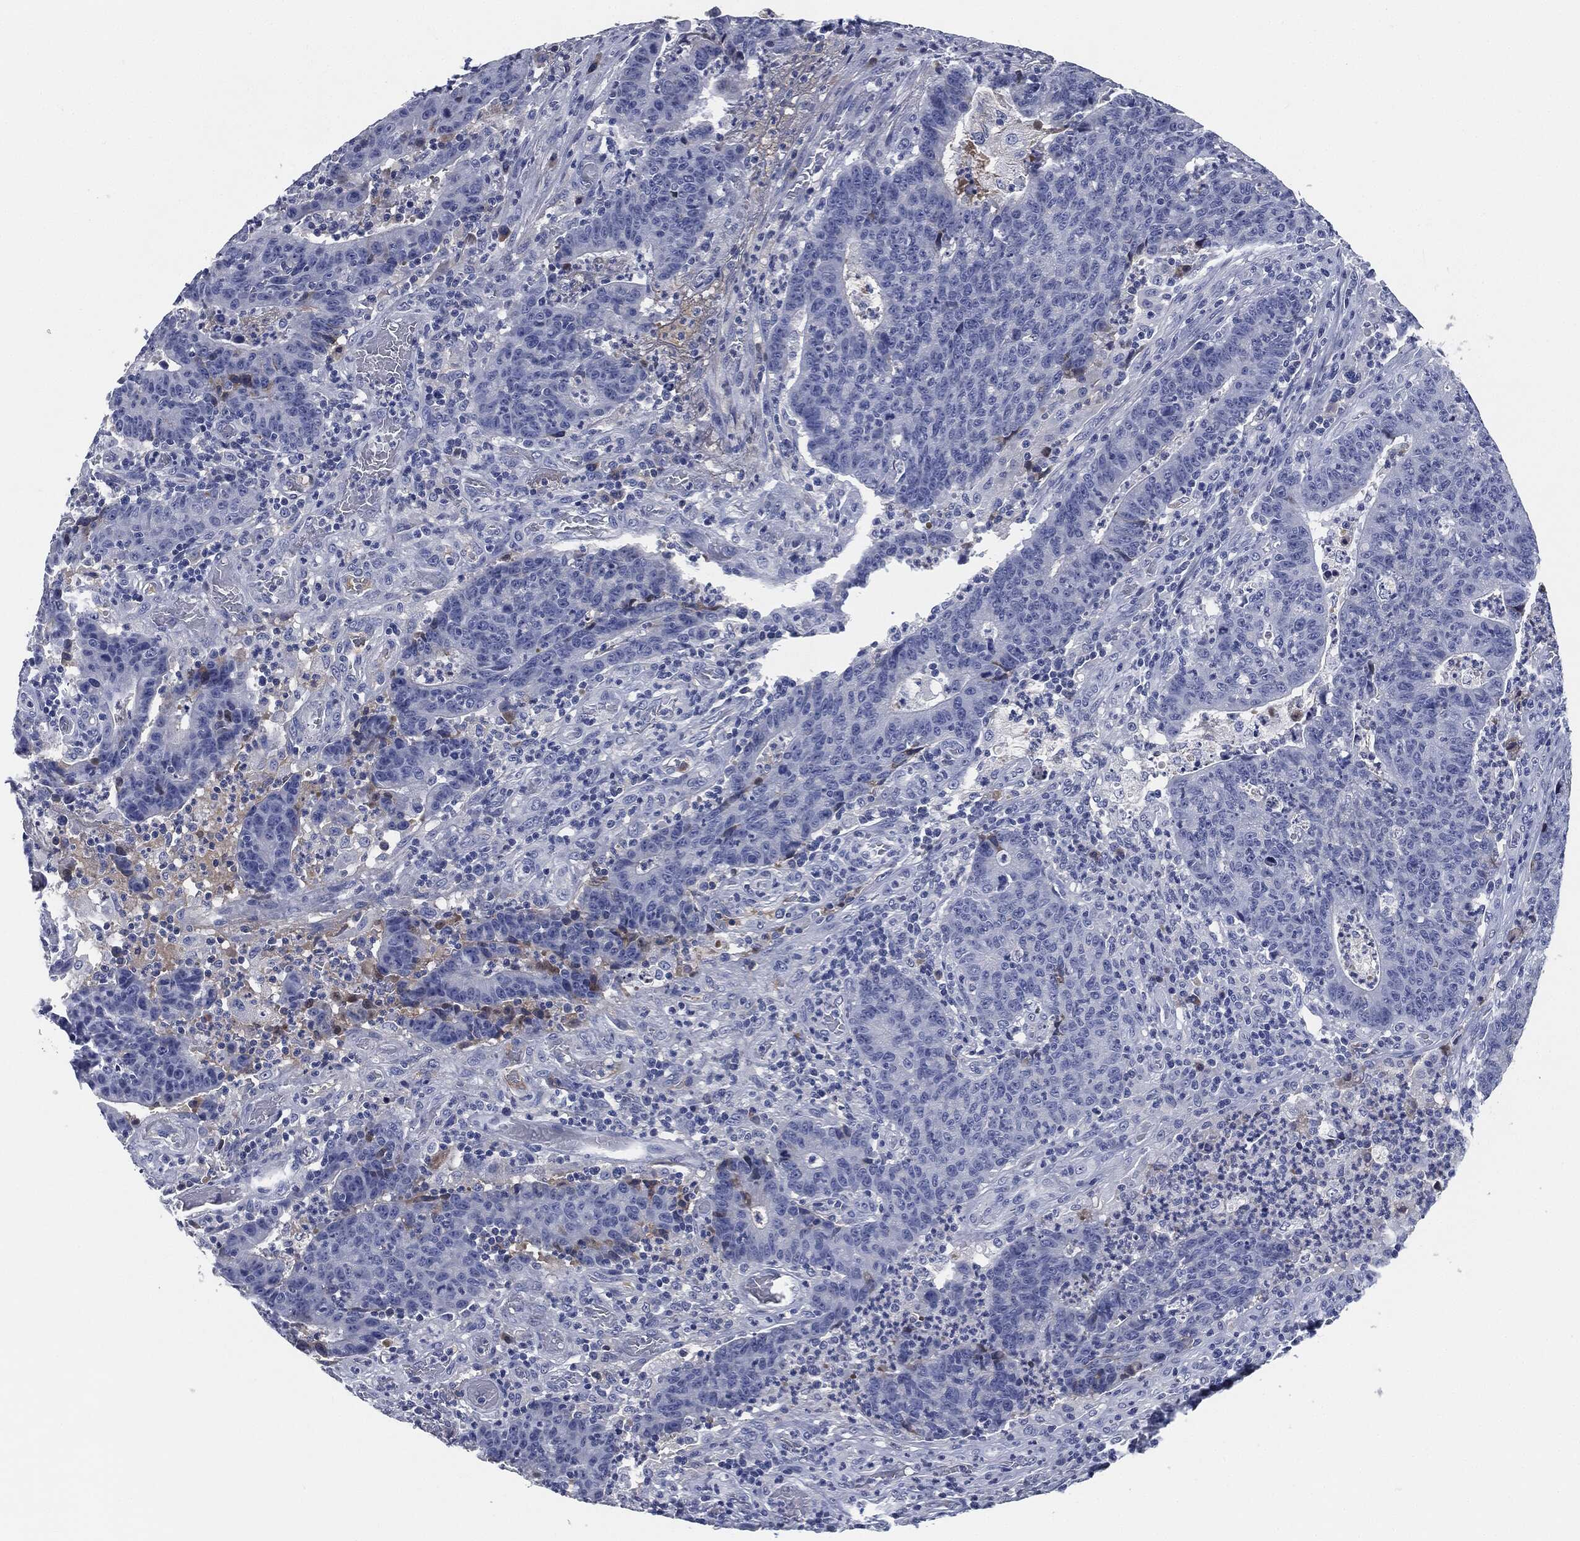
{"staining": {"intensity": "negative", "quantity": "none", "location": "none"}, "tissue": "colorectal cancer", "cell_type": "Tumor cells", "image_type": "cancer", "snomed": [{"axis": "morphology", "description": "Adenocarcinoma, NOS"}, {"axis": "topography", "description": "Colon"}], "caption": "An image of human colorectal adenocarcinoma is negative for staining in tumor cells.", "gene": "SIGLEC7", "patient": {"sex": "female", "age": 75}}